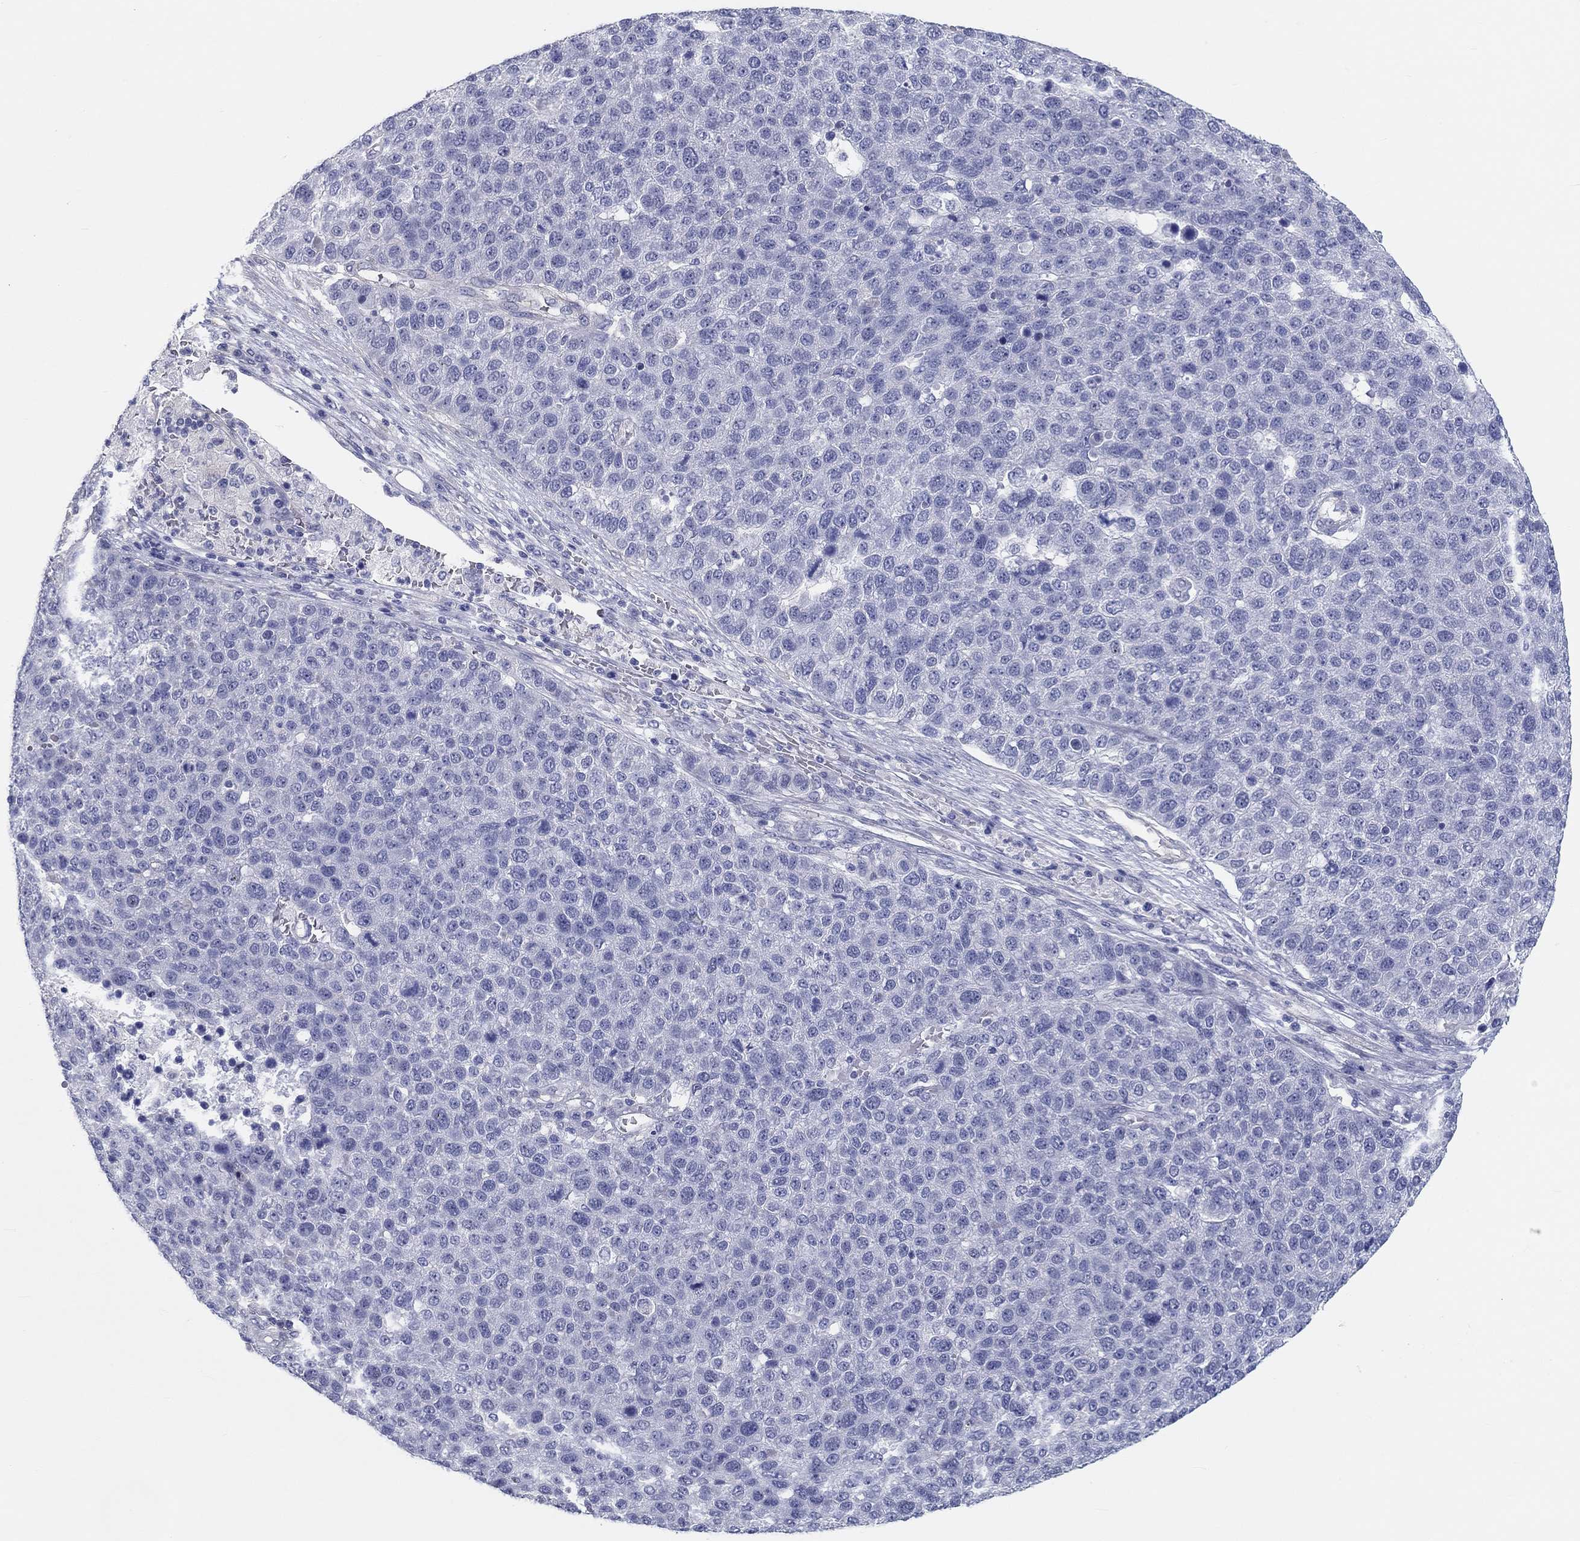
{"staining": {"intensity": "negative", "quantity": "none", "location": "none"}, "tissue": "pancreatic cancer", "cell_type": "Tumor cells", "image_type": "cancer", "snomed": [{"axis": "morphology", "description": "Adenocarcinoma, NOS"}, {"axis": "topography", "description": "Pancreas"}], "caption": "This is a histopathology image of immunohistochemistry staining of pancreatic cancer, which shows no staining in tumor cells.", "gene": "CRYGD", "patient": {"sex": "female", "age": 61}}